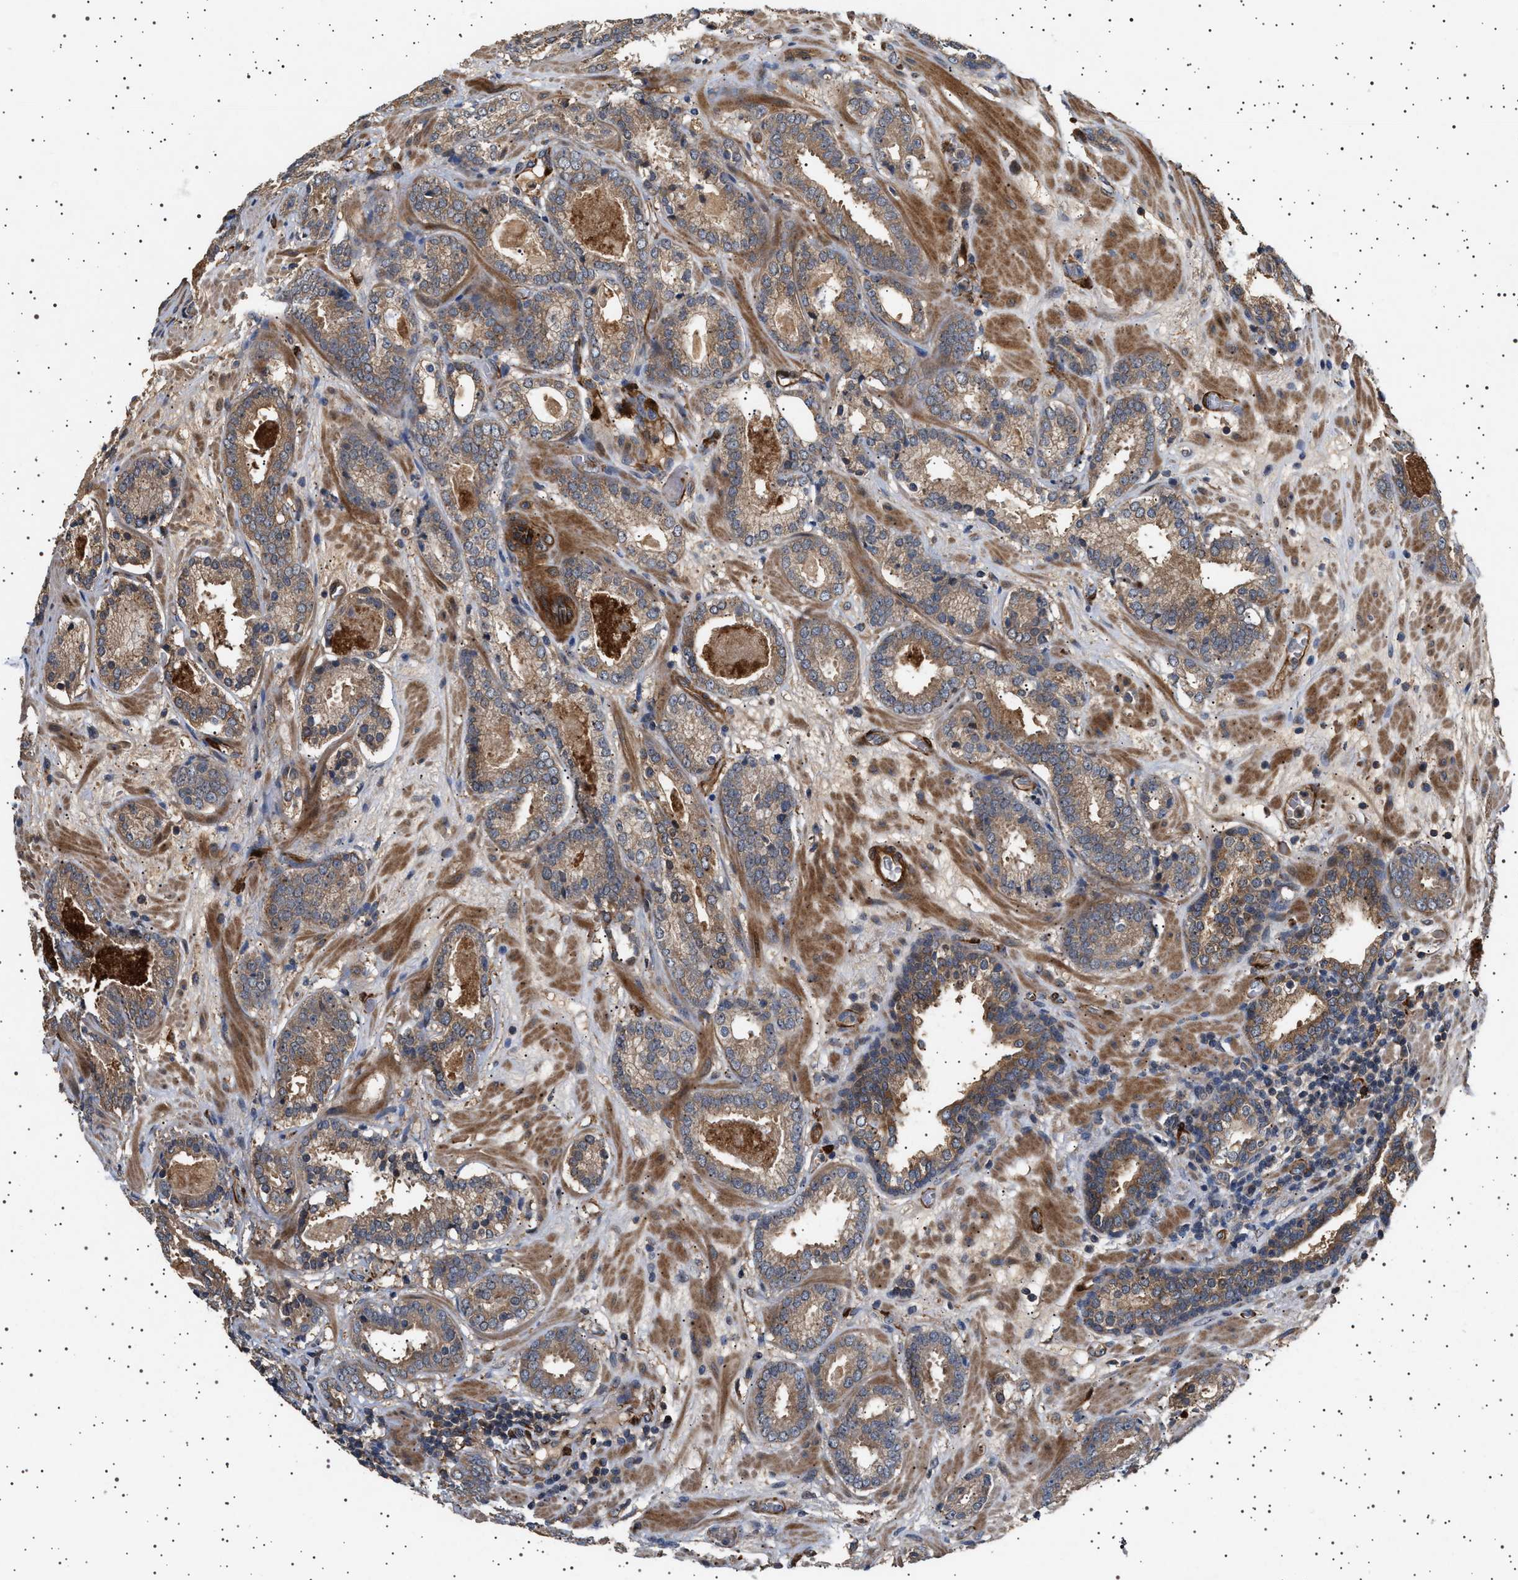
{"staining": {"intensity": "moderate", "quantity": ">75%", "location": "cytoplasmic/membranous"}, "tissue": "prostate cancer", "cell_type": "Tumor cells", "image_type": "cancer", "snomed": [{"axis": "morphology", "description": "Adenocarcinoma, Low grade"}, {"axis": "topography", "description": "Prostate"}], "caption": "This is a histology image of immunohistochemistry (IHC) staining of adenocarcinoma (low-grade) (prostate), which shows moderate expression in the cytoplasmic/membranous of tumor cells.", "gene": "GUCY1B1", "patient": {"sex": "male", "age": 69}}